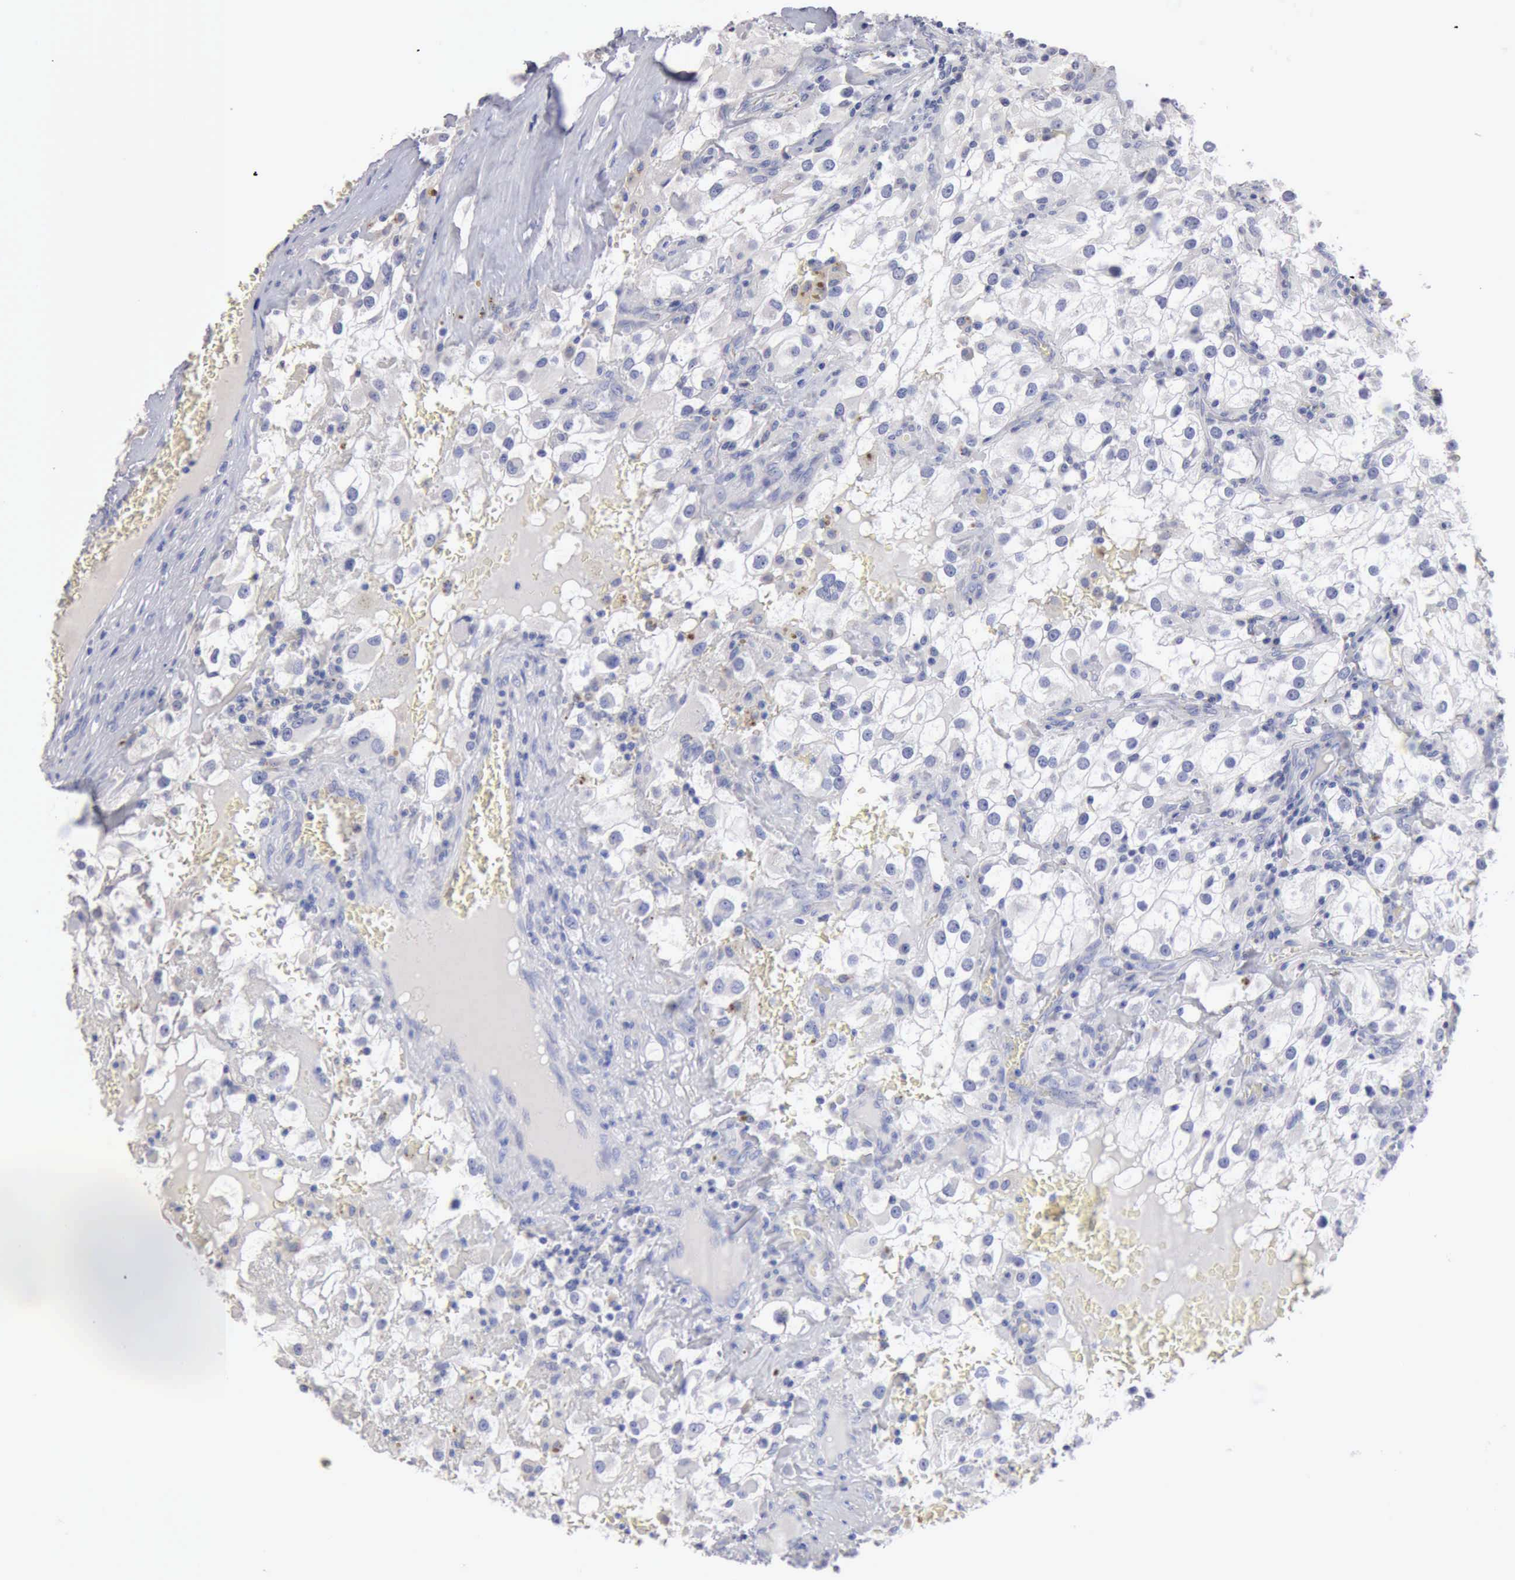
{"staining": {"intensity": "negative", "quantity": "none", "location": "none"}, "tissue": "renal cancer", "cell_type": "Tumor cells", "image_type": "cancer", "snomed": [{"axis": "morphology", "description": "Adenocarcinoma, NOS"}, {"axis": "topography", "description": "Kidney"}], "caption": "Histopathology image shows no significant protein expression in tumor cells of renal adenocarcinoma.", "gene": "KRT6B", "patient": {"sex": "female", "age": 52}}